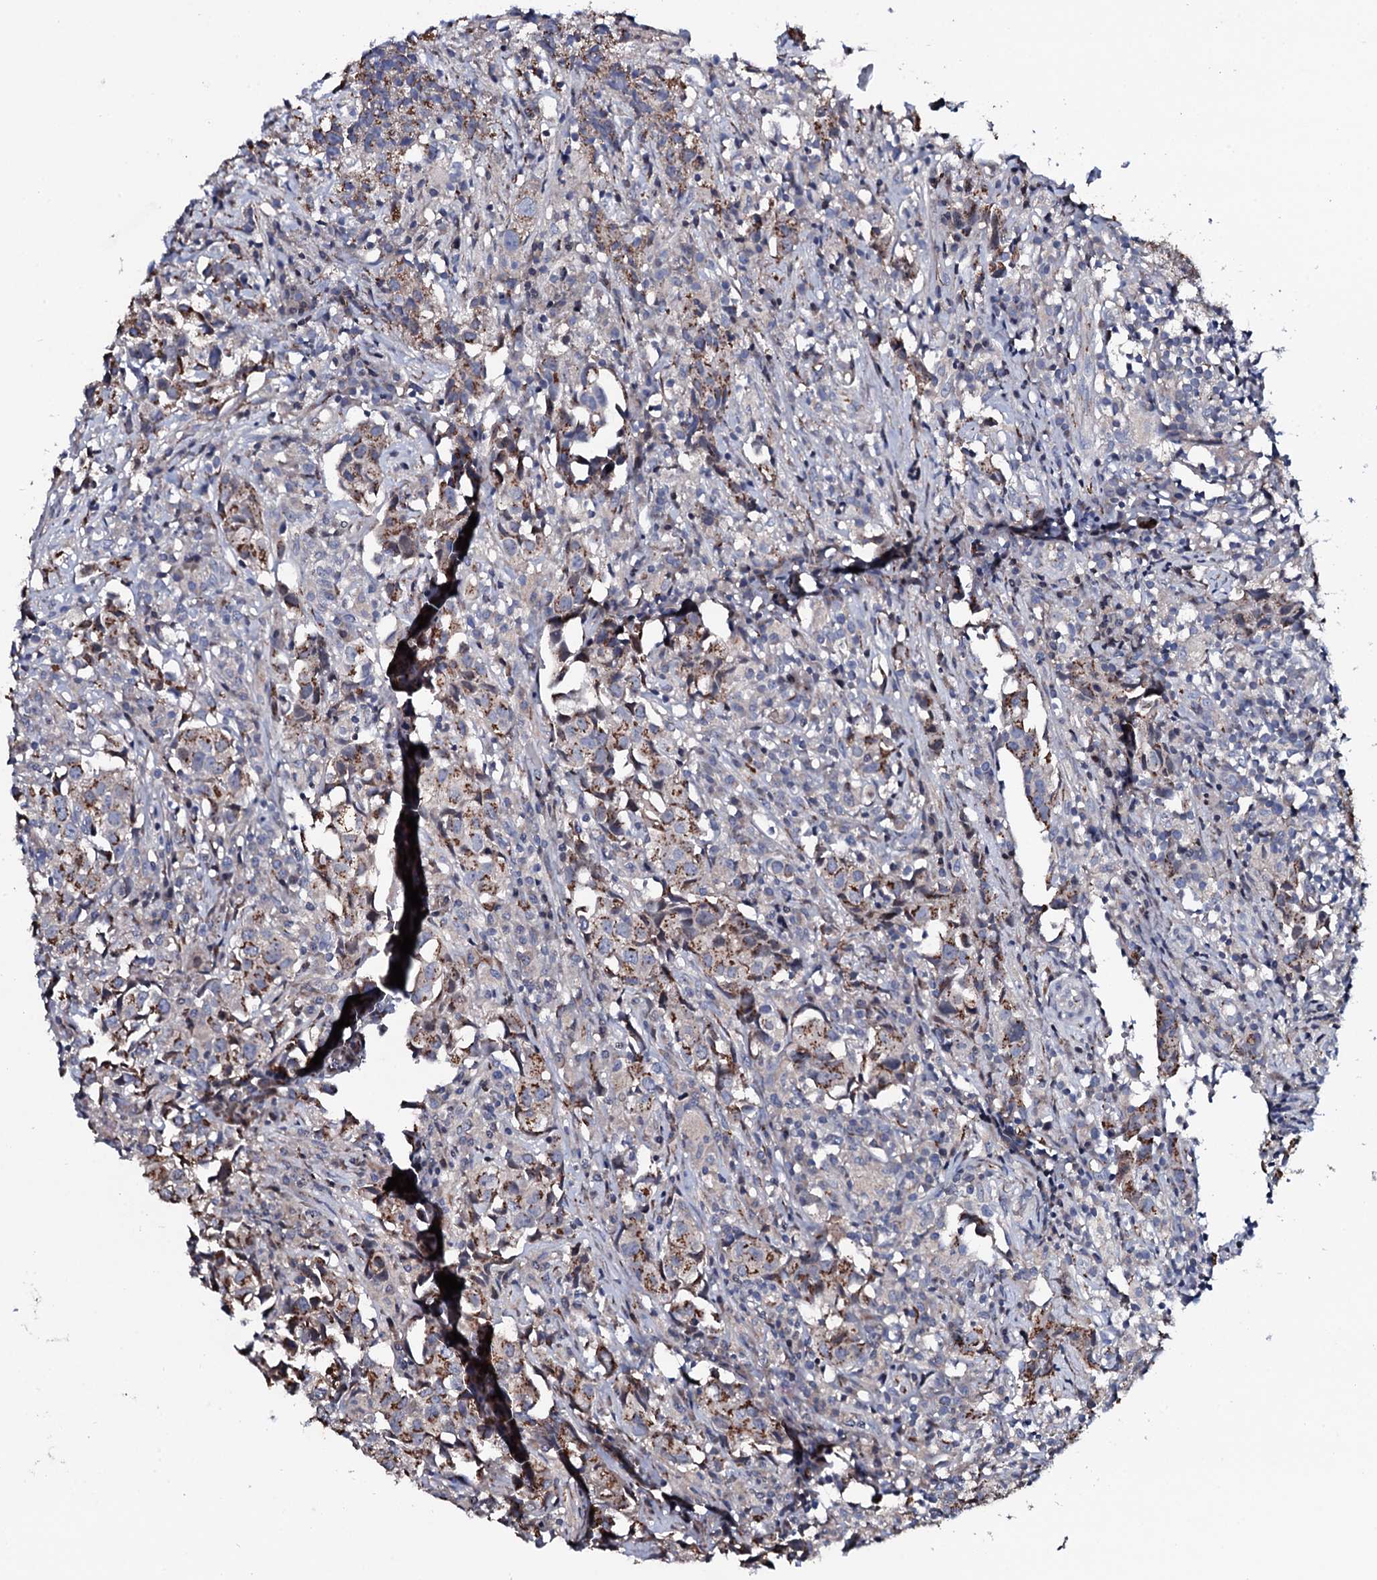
{"staining": {"intensity": "moderate", "quantity": "25%-75%", "location": "cytoplasmic/membranous"}, "tissue": "urothelial cancer", "cell_type": "Tumor cells", "image_type": "cancer", "snomed": [{"axis": "morphology", "description": "Urothelial carcinoma, High grade"}, {"axis": "topography", "description": "Urinary bladder"}], "caption": "Moderate cytoplasmic/membranous protein staining is appreciated in approximately 25%-75% of tumor cells in urothelial carcinoma (high-grade).", "gene": "PLET1", "patient": {"sex": "female", "age": 75}}